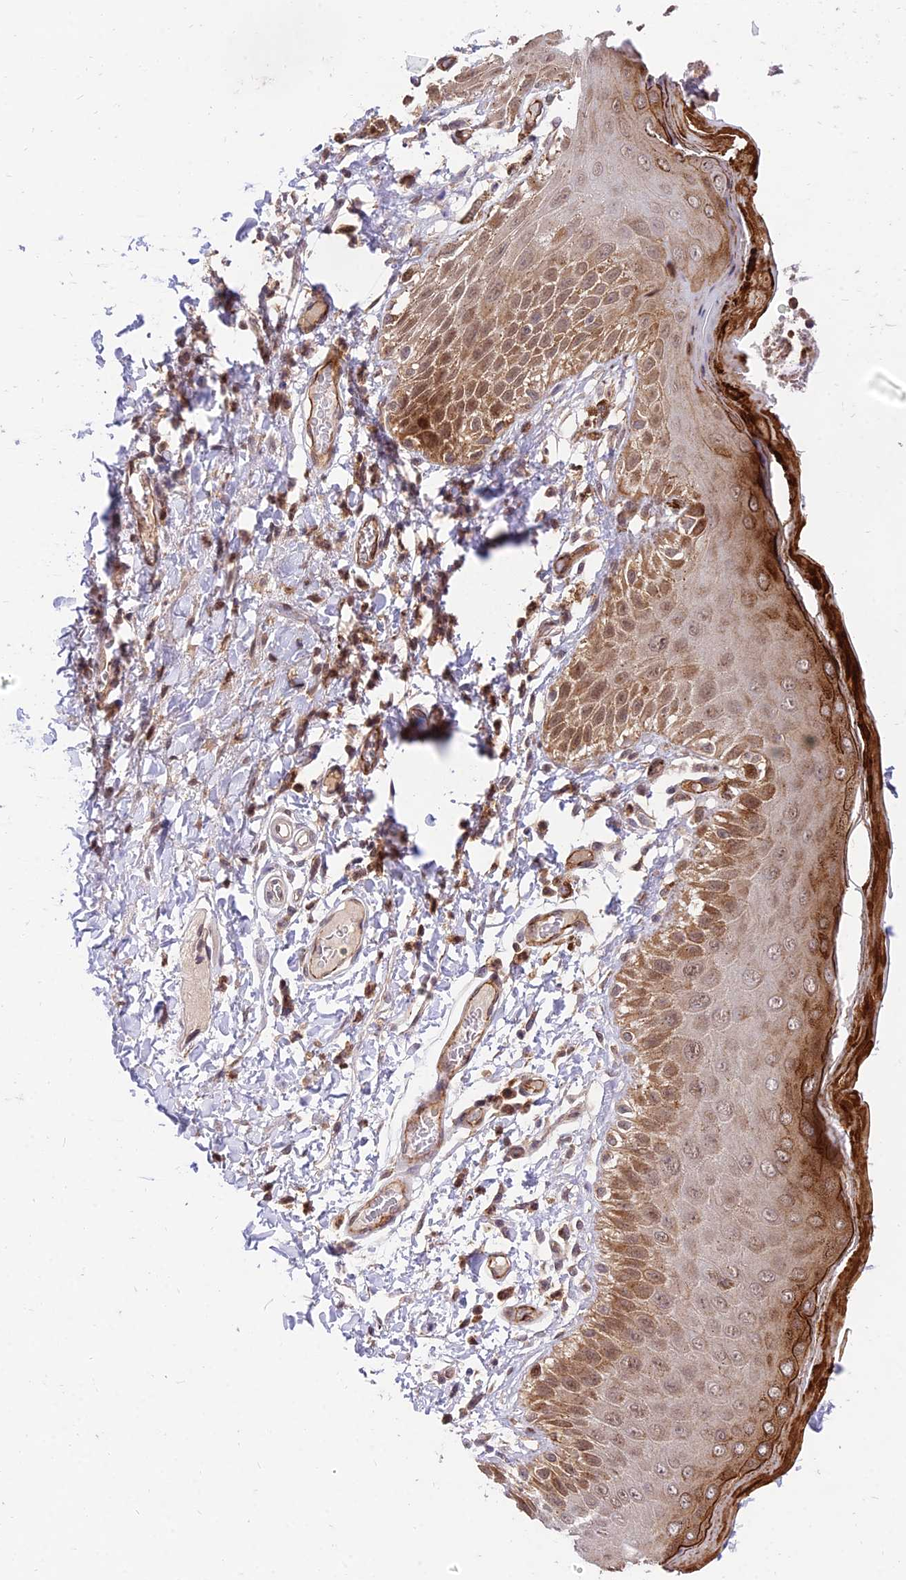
{"staining": {"intensity": "strong", "quantity": ">75%", "location": "cytoplasmic/membranous,nuclear"}, "tissue": "skin", "cell_type": "Epidermal cells", "image_type": "normal", "snomed": [{"axis": "morphology", "description": "Normal tissue, NOS"}, {"axis": "topography", "description": "Anal"}], "caption": "High-power microscopy captured an IHC histopathology image of unremarkable skin, revealing strong cytoplasmic/membranous,nuclear positivity in approximately >75% of epidermal cells. The protein of interest is shown in brown color, while the nuclei are stained blue.", "gene": "ZNF85", "patient": {"sex": "male", "age": 44}}